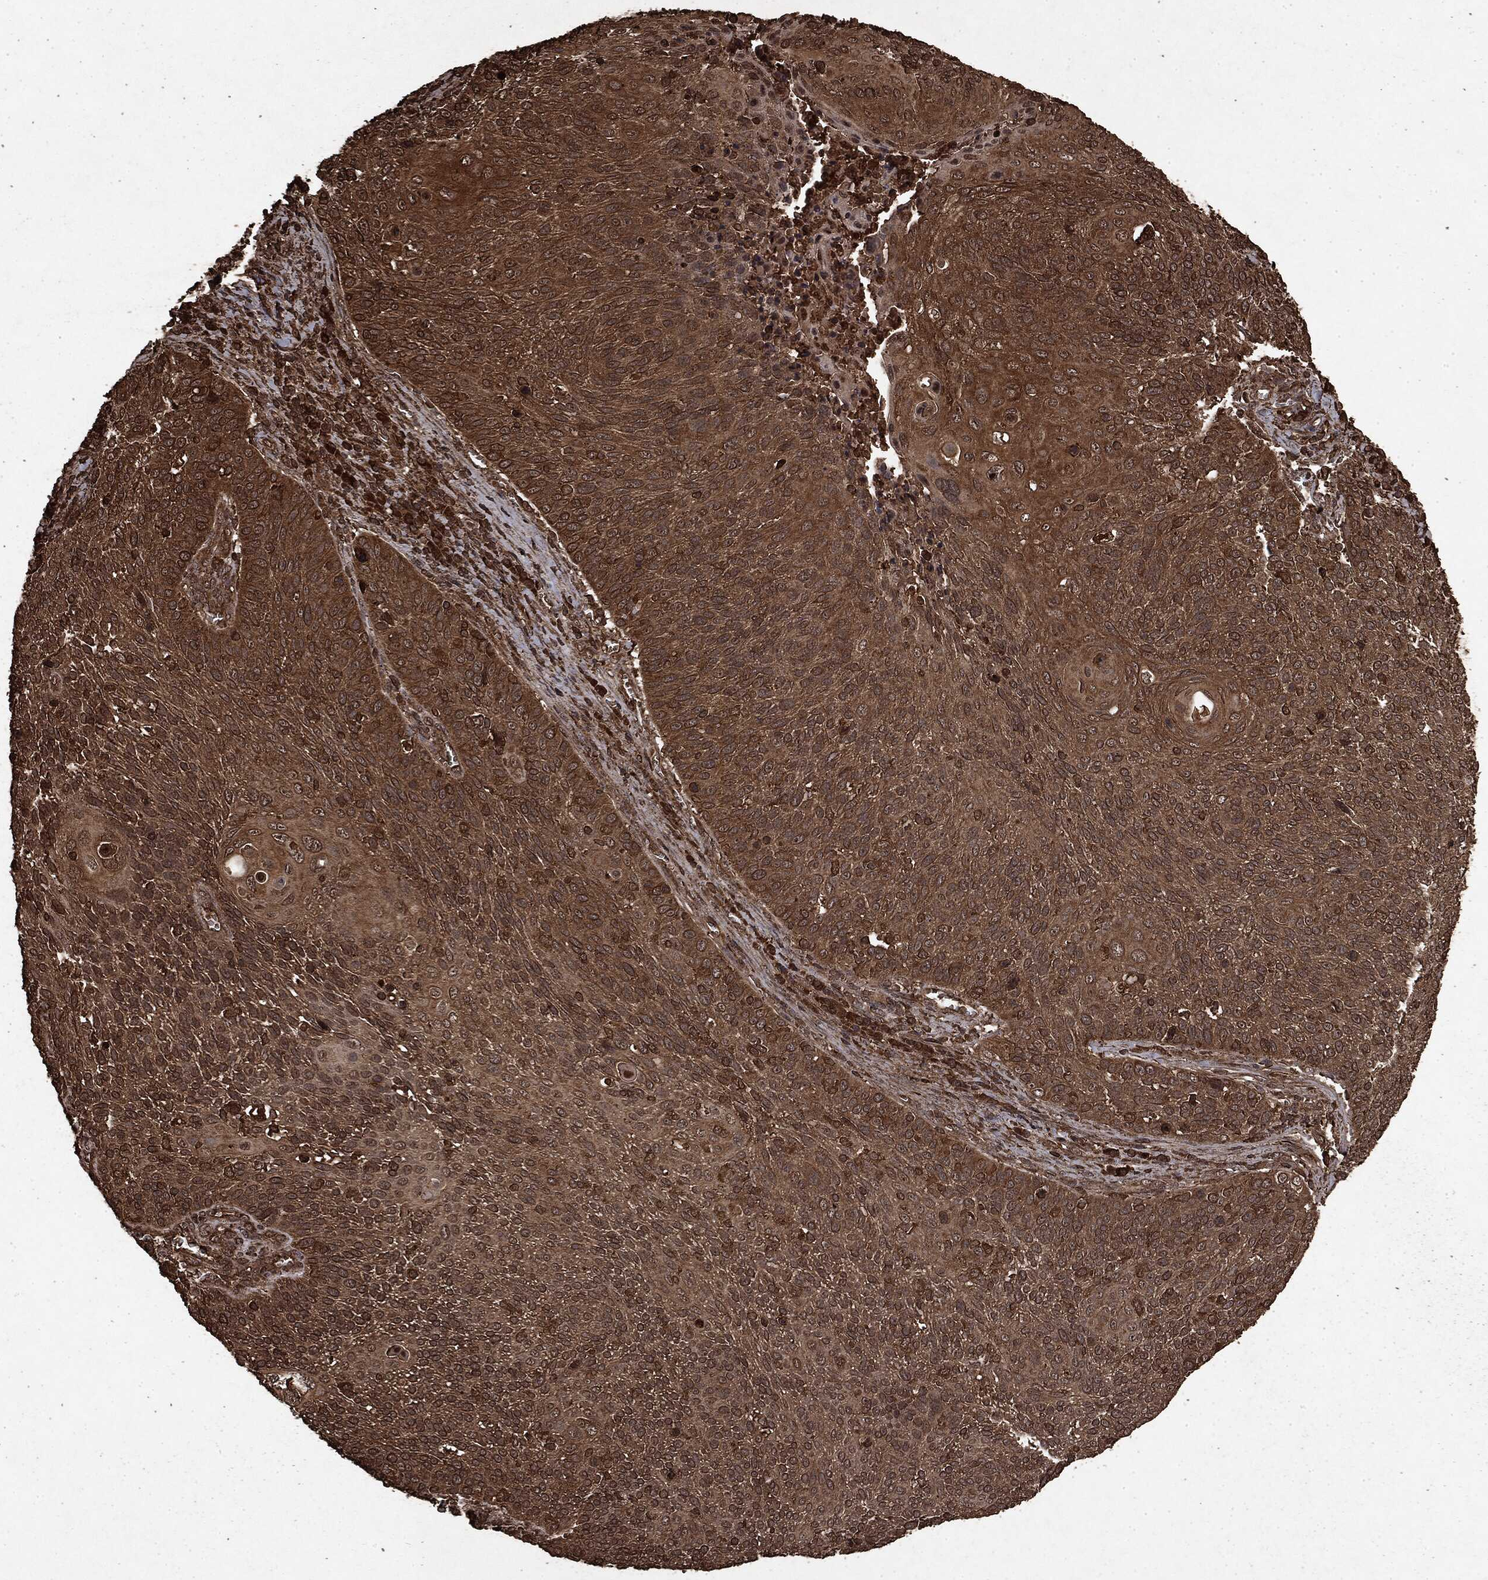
{"staining": {"intensity": "moderate", "quantity": ">75%", "location": "cytoplasmic/membranous"}, "tissue": "cervical cancer", "cell_type": "Tumor cells", "image_type": "cancer", "snomed": [{"axis": "morphology", "description": "Squamous cell carcinoma, NOS"}, {"axis": "topography", "description": "Cervix"}], "caption": "Immunohistochemistry (IHC) of cervical cancer shows medium levels of moderate cytoplasmic/membranous positivity in approximately >75% of tumor cells. The protein of interest is stained brown, and the nuclei are stained in blue (DAB IHC with brightfield microscopy, high magnification).", "gene": "ARAF", "patient": {"sex": "female", "age": 31}}